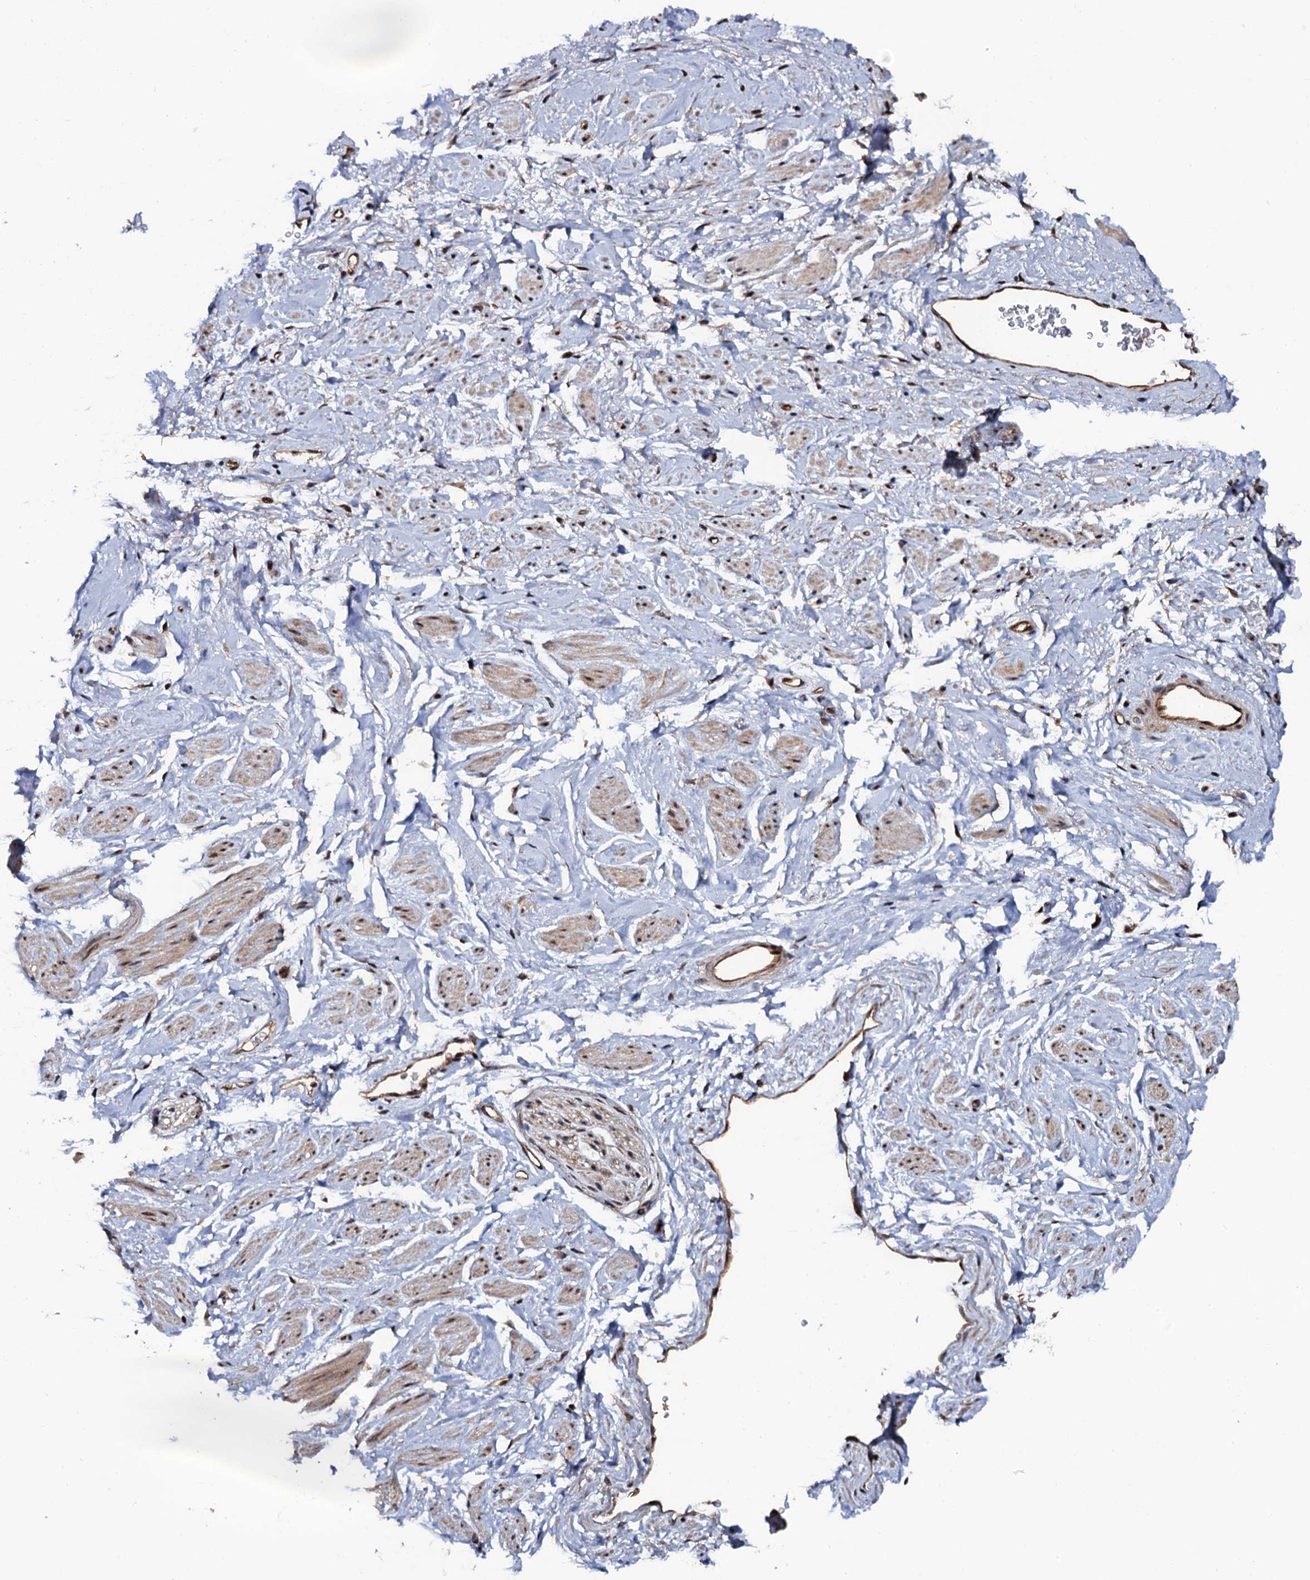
{"staining": {"intensity": "strong", "quantity": ">75%", "location": "cytoplasmic/membranous,nuclear"}, "tissue": "adipose tissue", "cell_type": "Adipocytes", "image_type": "normal", "snomed": [{"axis": "morphology", "description": "Normal tissue, NOS"}, {"axis": "morphology", "description": "Adenocarcinoma, NOS"}, {"axis": "topography", "description": "Rectum"}, {"axis": "topography", "description": "Vagina"}, {"axis": "topography", "description": "Peripheral nerve tissue"}], "caption": "Brown immunohistochemical staining in benign adipose tissue exhibits strong cytoplasmic/membranous,nuclear positivity in about >75% of adipocytes.", "gene": "CDC23", "patient": {"sex": "female", "age": 71}}